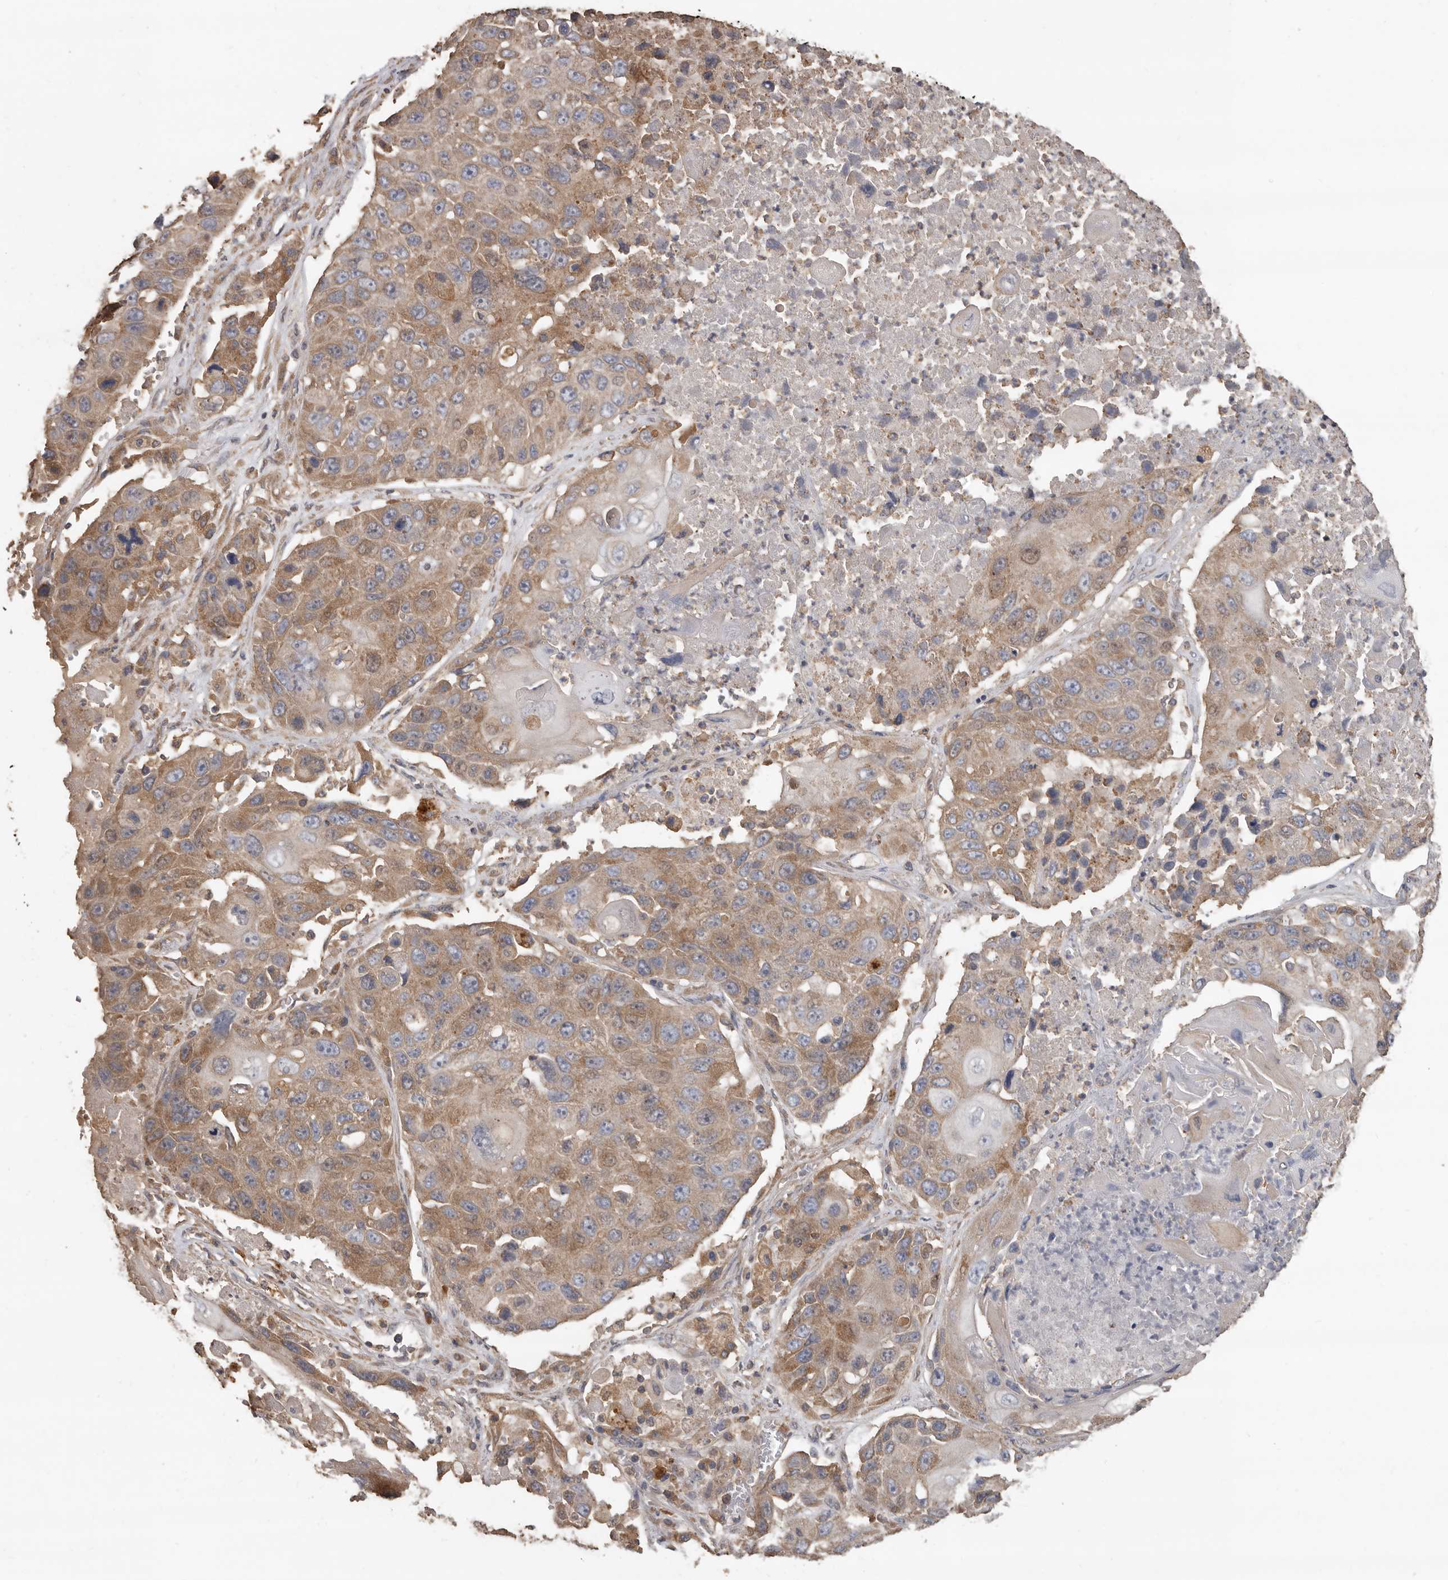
{"staining": {"intensity": "moderate", "quantity": ">75%", "location": "cytoplasmic/membranous"}, "tissue": "lung cancer", "cell_type": "Tumor cells", "image_type": "cancer", "snomed": [{"axis": "morphology", "description": "Squamous cell carcinoma, NOS"}, {"axis": "topography", "description": "Lung"}], "caption": "Lung cancer (squamous cell carcinoma) stained with IHC displays moderate cytoplasmic/membranous expression in approximately >75% of tumor cells. The staining was performed using DAB (3,3'-diaminobenzidine), with brown indicating positive protein expression. Nuclei are stained blue with hematoxylin.", "gene": "FLCN", "patient": {"sex": "male", "age": 61}}